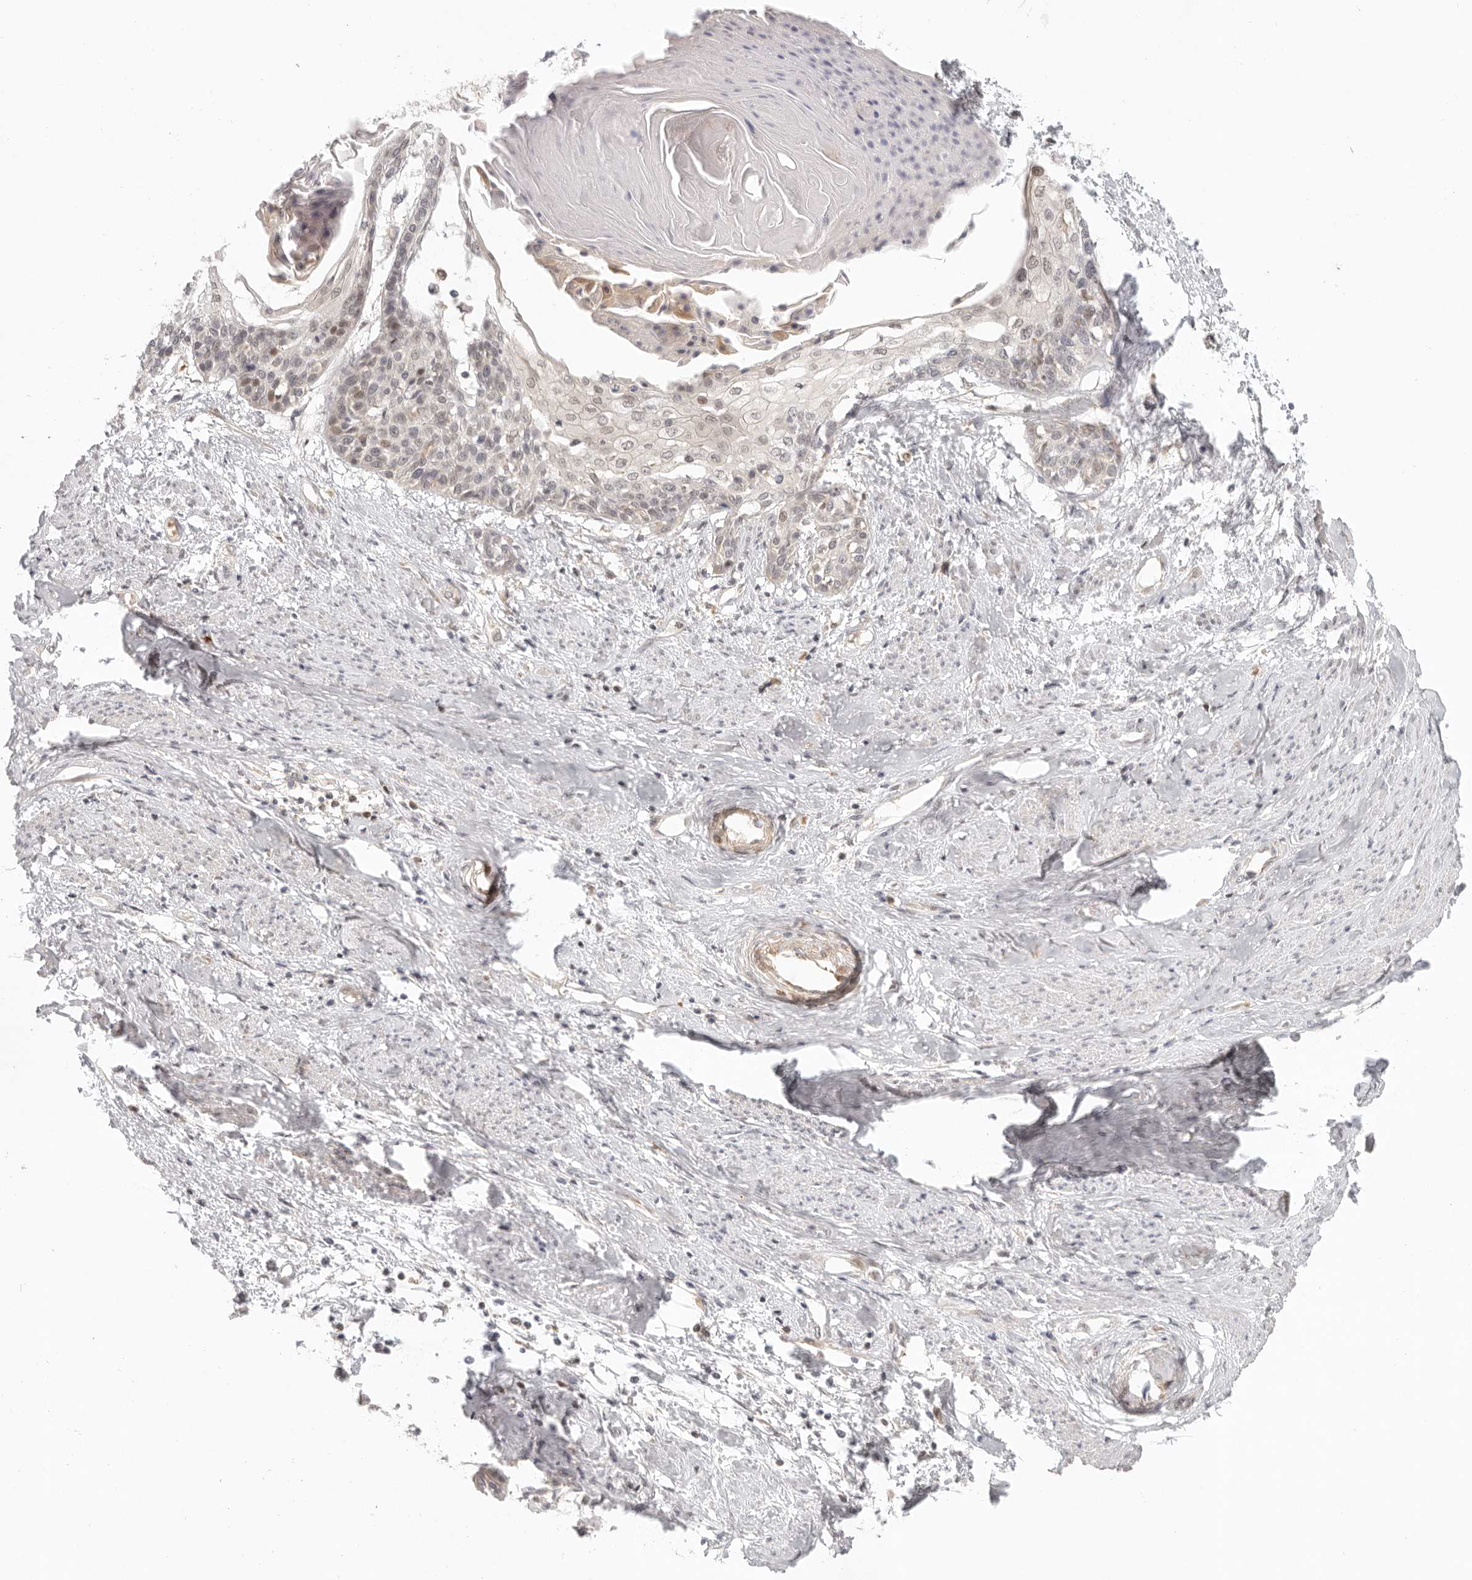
{"staining": {"intensity": "weak", "quantity": "<25%", "location": "nuclear"}, "tissue": "cervical cancer", "cell_type": "Tumor cells", "image_type": "cancer", "snomed": [{"axis": "morphology", "description": "Squamous cell carcinoma, NOS"}, {"axis": "topography", "description": "Cervix"}], "caption": "Immunohistochemistry (IHC) photomicrograph of human cervical squamous cell carcinoma stained for a protein (brown), which displays no expression in tumor cells. The staining was performed using DAB (3,3'-diaminobenzidine) to visualize the protein expression in brown, while the nuclei were stained in blue with hematoxylin (Magnification: 20x).", "gene": "AHDC1", "patient": {"sex": "female", "age": 57}}